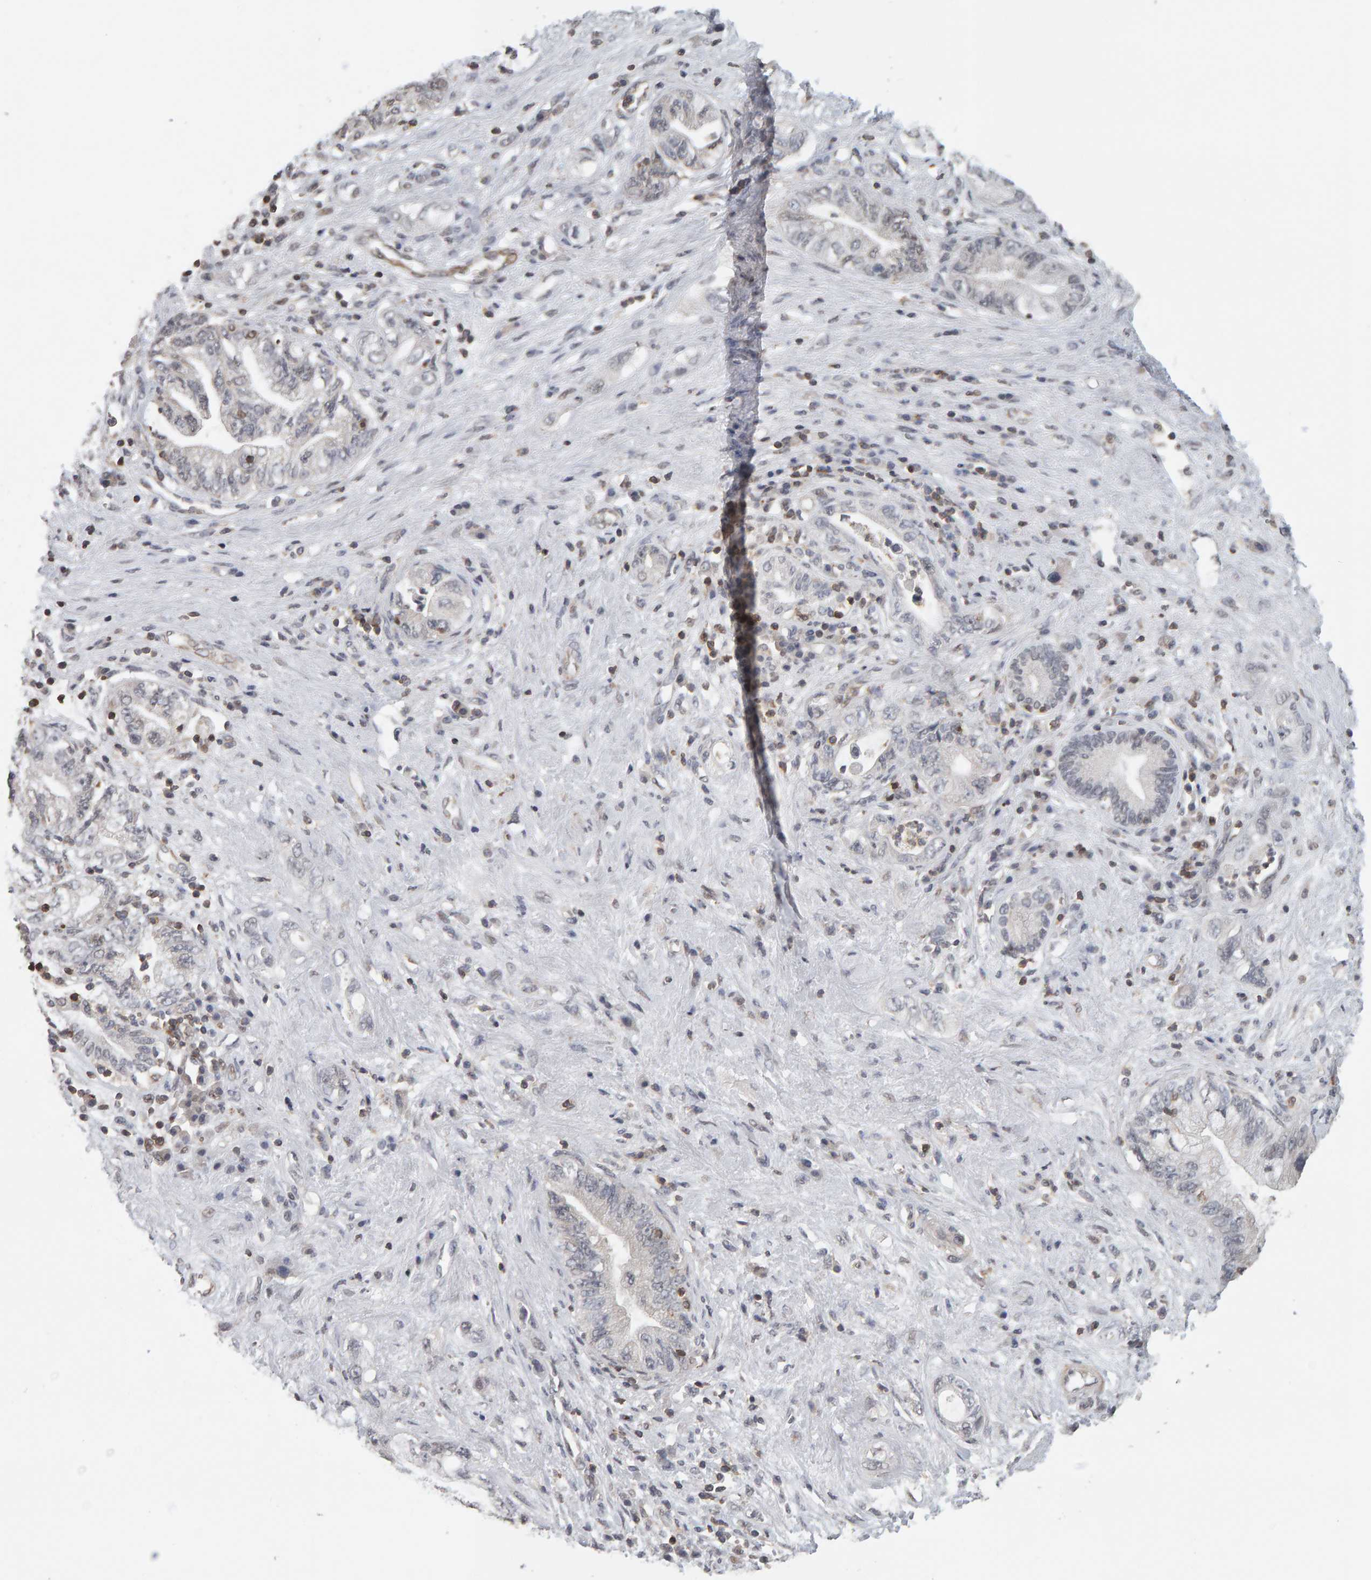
{"staining": {"intensity": "negative", "quantity": "none", "location": "none"}, "tissue": "pancreatic cancer", "cell_type": "Tumor cells", "image_type": "cancer", "snomed": [{"axis": "morphology", "description": "Adenocarcinoma, NOS"}, {"axis": "topography", "description": "Pancreas"}], "caption": "Immunohistochemistry (IHC) histopathology image of pancreatic cancer (adenocarcinoma) stained for a protein (brown), which displays no staining in tumor cells. (DAB (3,3'-diaminobenzidine) immunohistochemistry visualized using brightfield microscopy, high magnification).", "gene": "TEFM", "patient": {"sex": "female", "age": 73}}